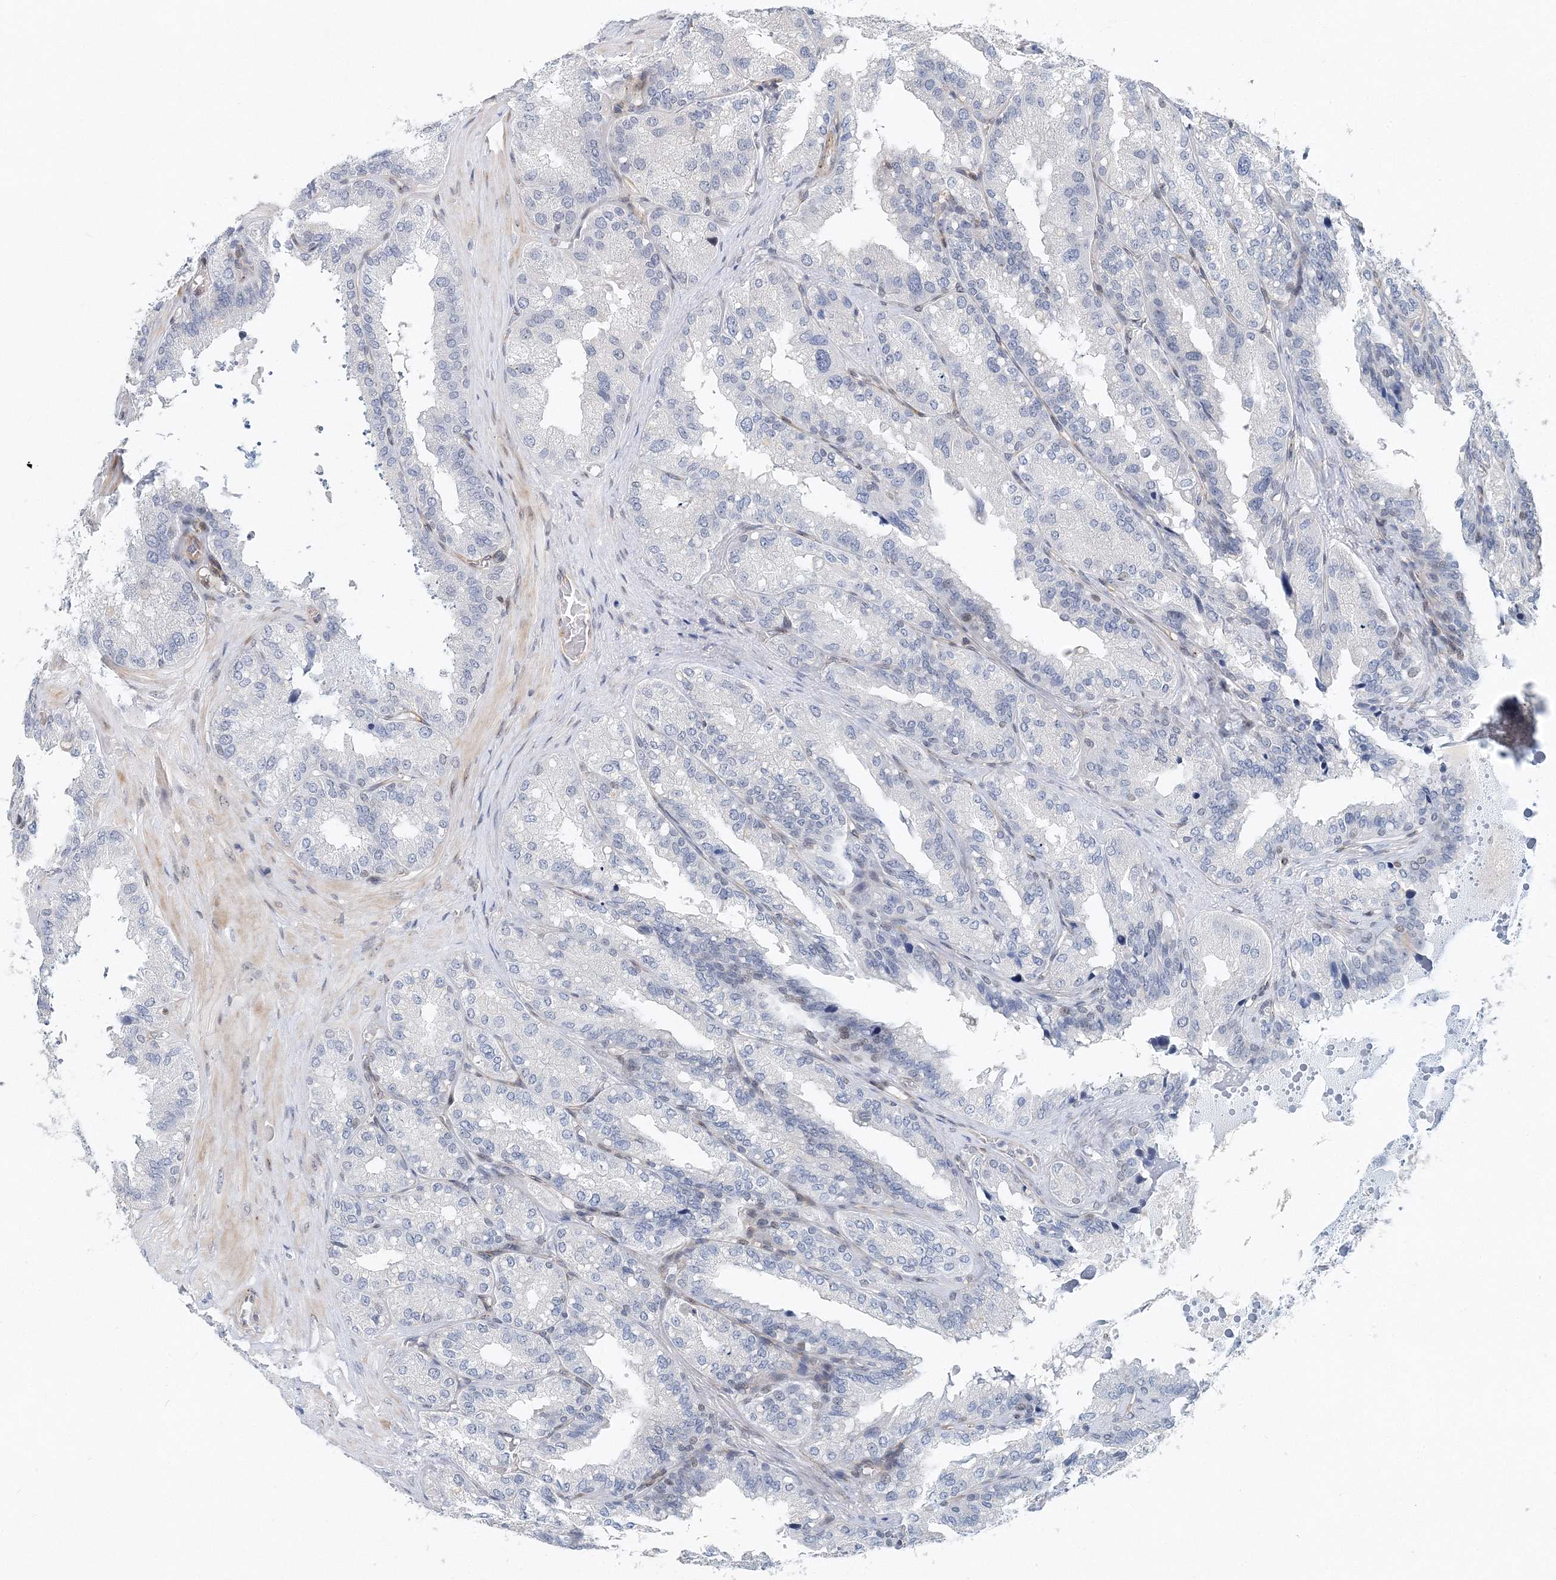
{"staining": {"intensity": "negative", "quantity": "none", "location": "none"}, "tissue": "seminal vesicle", "cell_type": "Glandular cells", "image_type": "normal", "snomed": [{"axis": "morphology", "description": "Normal tissue, NOS"}, {"axis": "topography", "description": "Prostate"}, {"axis": "topography", "description": "Seminal veicle"}], "caption": "IHC histopathology image of benign seminal vesicle: seminal vesicle stained with DAB (3,3'-diaminobenzidine) exhibits no significant protein expression in glandular cells.", "gene": "UIMC1", "patient": {"sex": "male", "age": 51}}